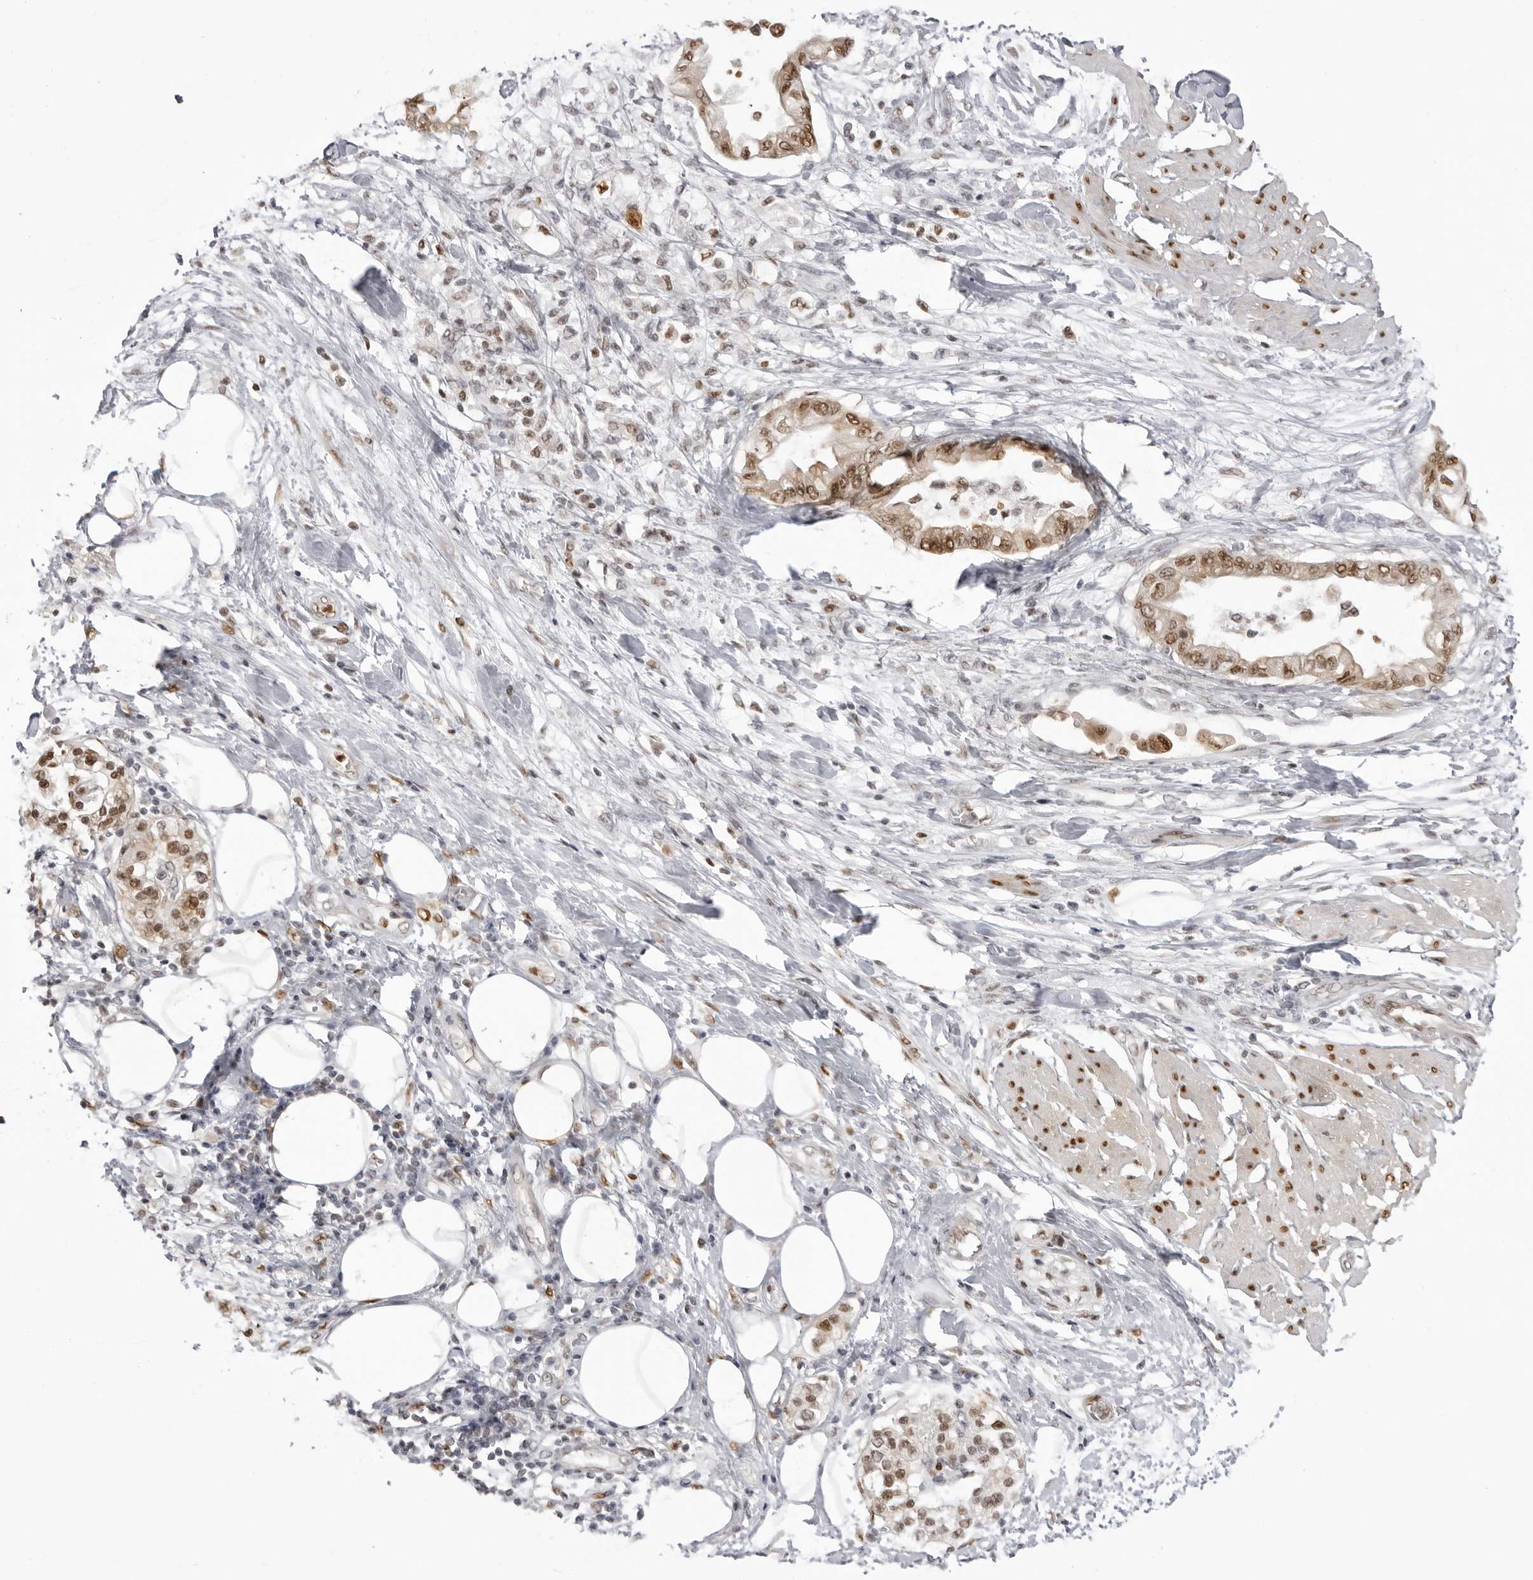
{"staining": {"intensity": "moderate", "quantity": ">75%", "location": "cytoplasmic/membranous,nuclear"}, "tissue": "pancreatic cancer", "cell_type": "Tumor cells", "image_type": "cancer", "snomed": [{"axis": "morphology", "description": "Normal tissue, NOS"}, {"axis": "morphology", "description": "Adenocarcinoma, NOS"}, {"axis": "topography", "description": "Pancreas"}, {"axis": "topography", "description": "Duodenum"}], "caption": "This histopathology image shows IHC staining of adenocarcinoma (pancreatic), with medium moderate cytoplasmic/membranous and nuclear positivity in about >75% of tumor cells.", "gene": "HSPA4", "patient": {"sex": "female", "age": 60}}